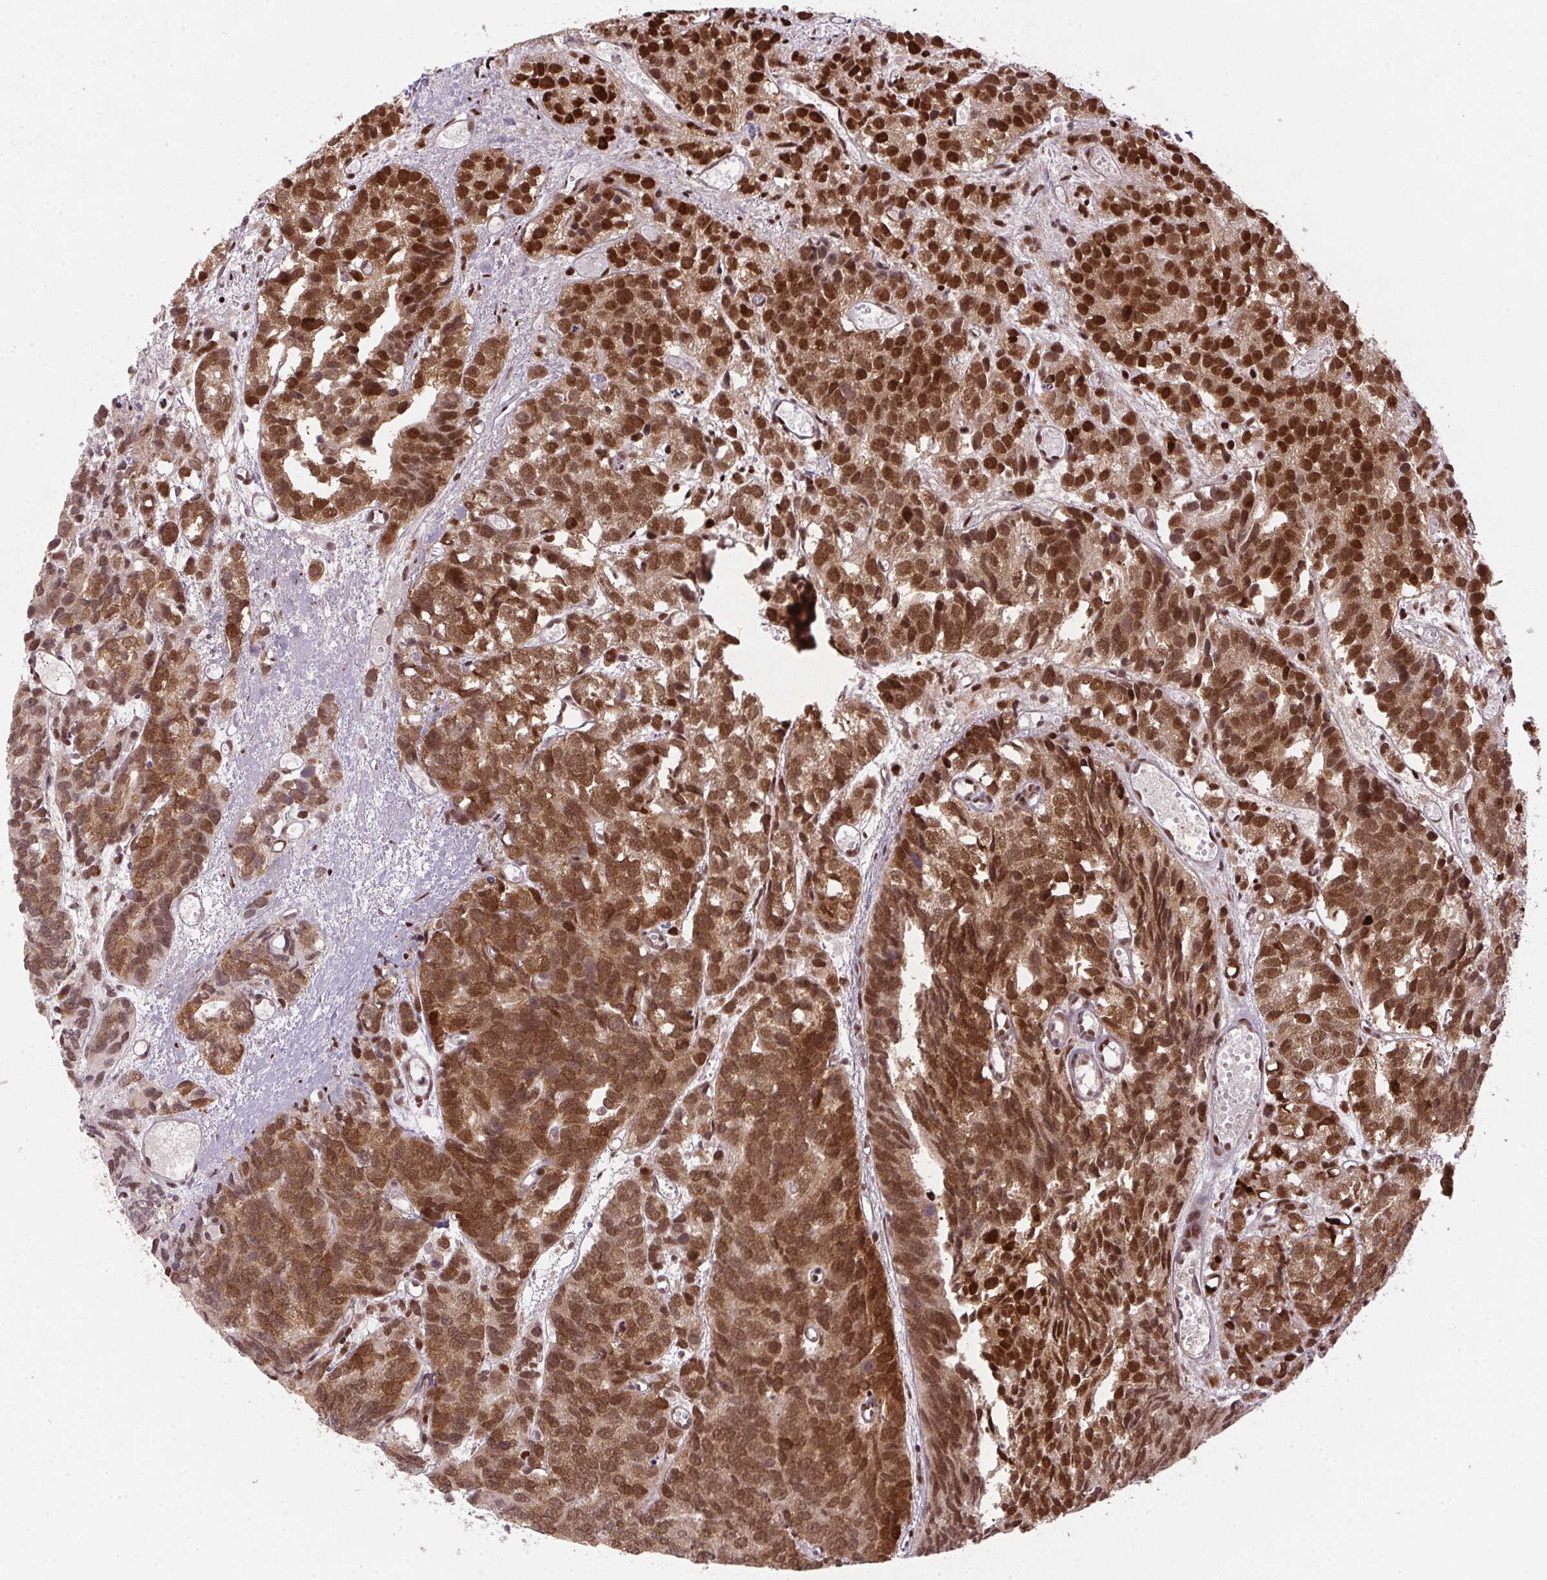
{"staining": {"intensity": "strong", "quantity": ">75%", "location": "nuclear"}, "tissue": "prostate cancer", "cell_type": "Tumor cells", "image_type": "cancer", "snomed": [{"axis": "morphology", "description": "Adenocarcinoma, High grade"}, {"axis": "topography", "description": "Prostate"}], "caption": "Immunohistochemical staining of human prostate high-grade adenocarcinoma shows high levels of strong nuclear expression in approximately >75% of tumor cells.", "gene": "PAGE3", "patient": {"sex": "male", "age": 77}}